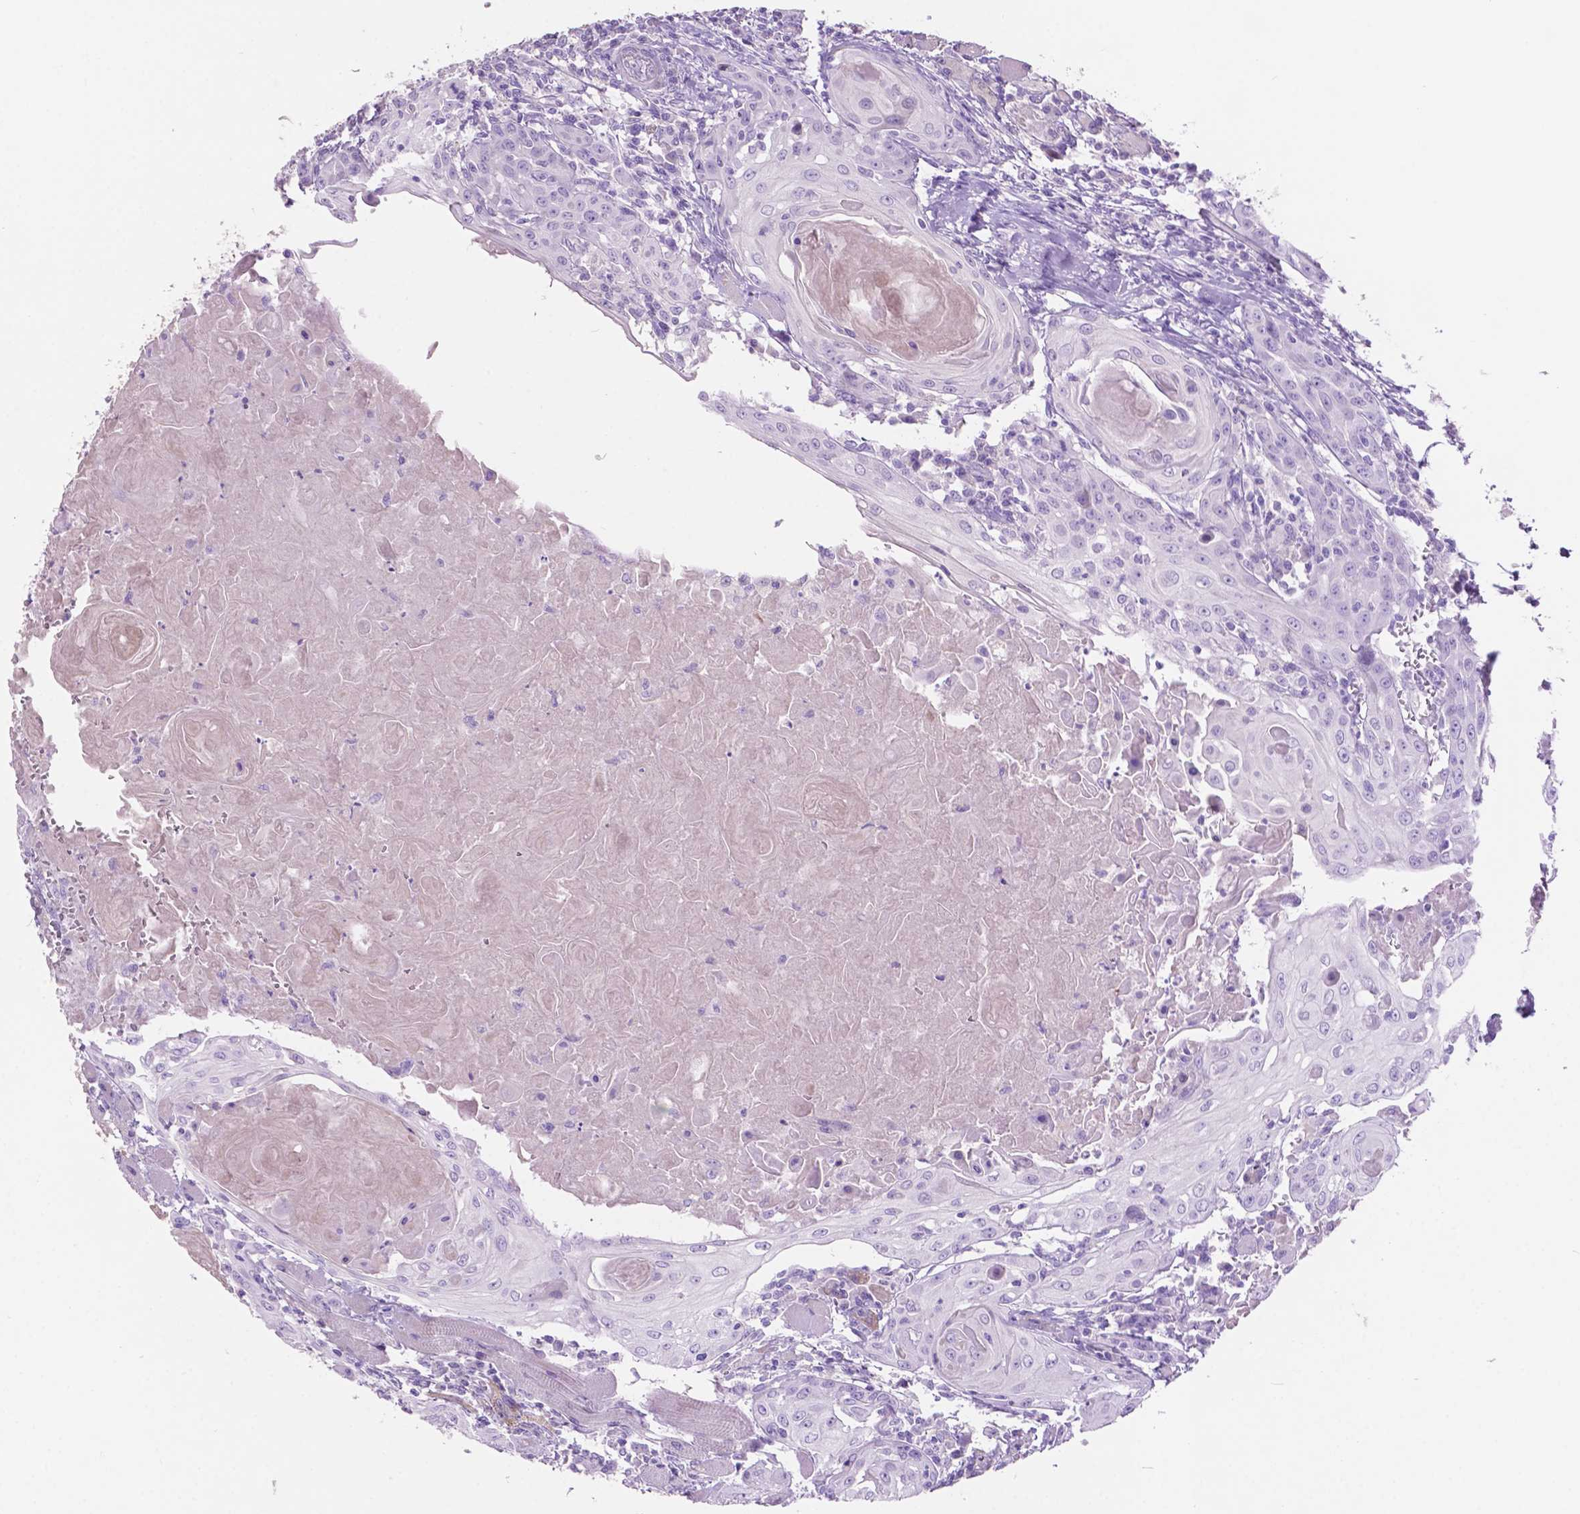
{"staining": {"intensity": "negative", "quantity": "none", "location": "none"}, "tissue": "head and neck cancer", "cell_type": "Tumor cells", "image_type": "cancer", "snomed": [{"axis": "morphology", "description": "Squamous cell carcinoma, NOS"}, {"axis": "topography", "description": "Head-Neck"}], "caption": "Immunohistochemical staining of human head and neck squamous cell carcinoma shows no significant positivity in tumor cells.", "gene": "CLDN17", "patient": {"sex": "female", "age": 80}}